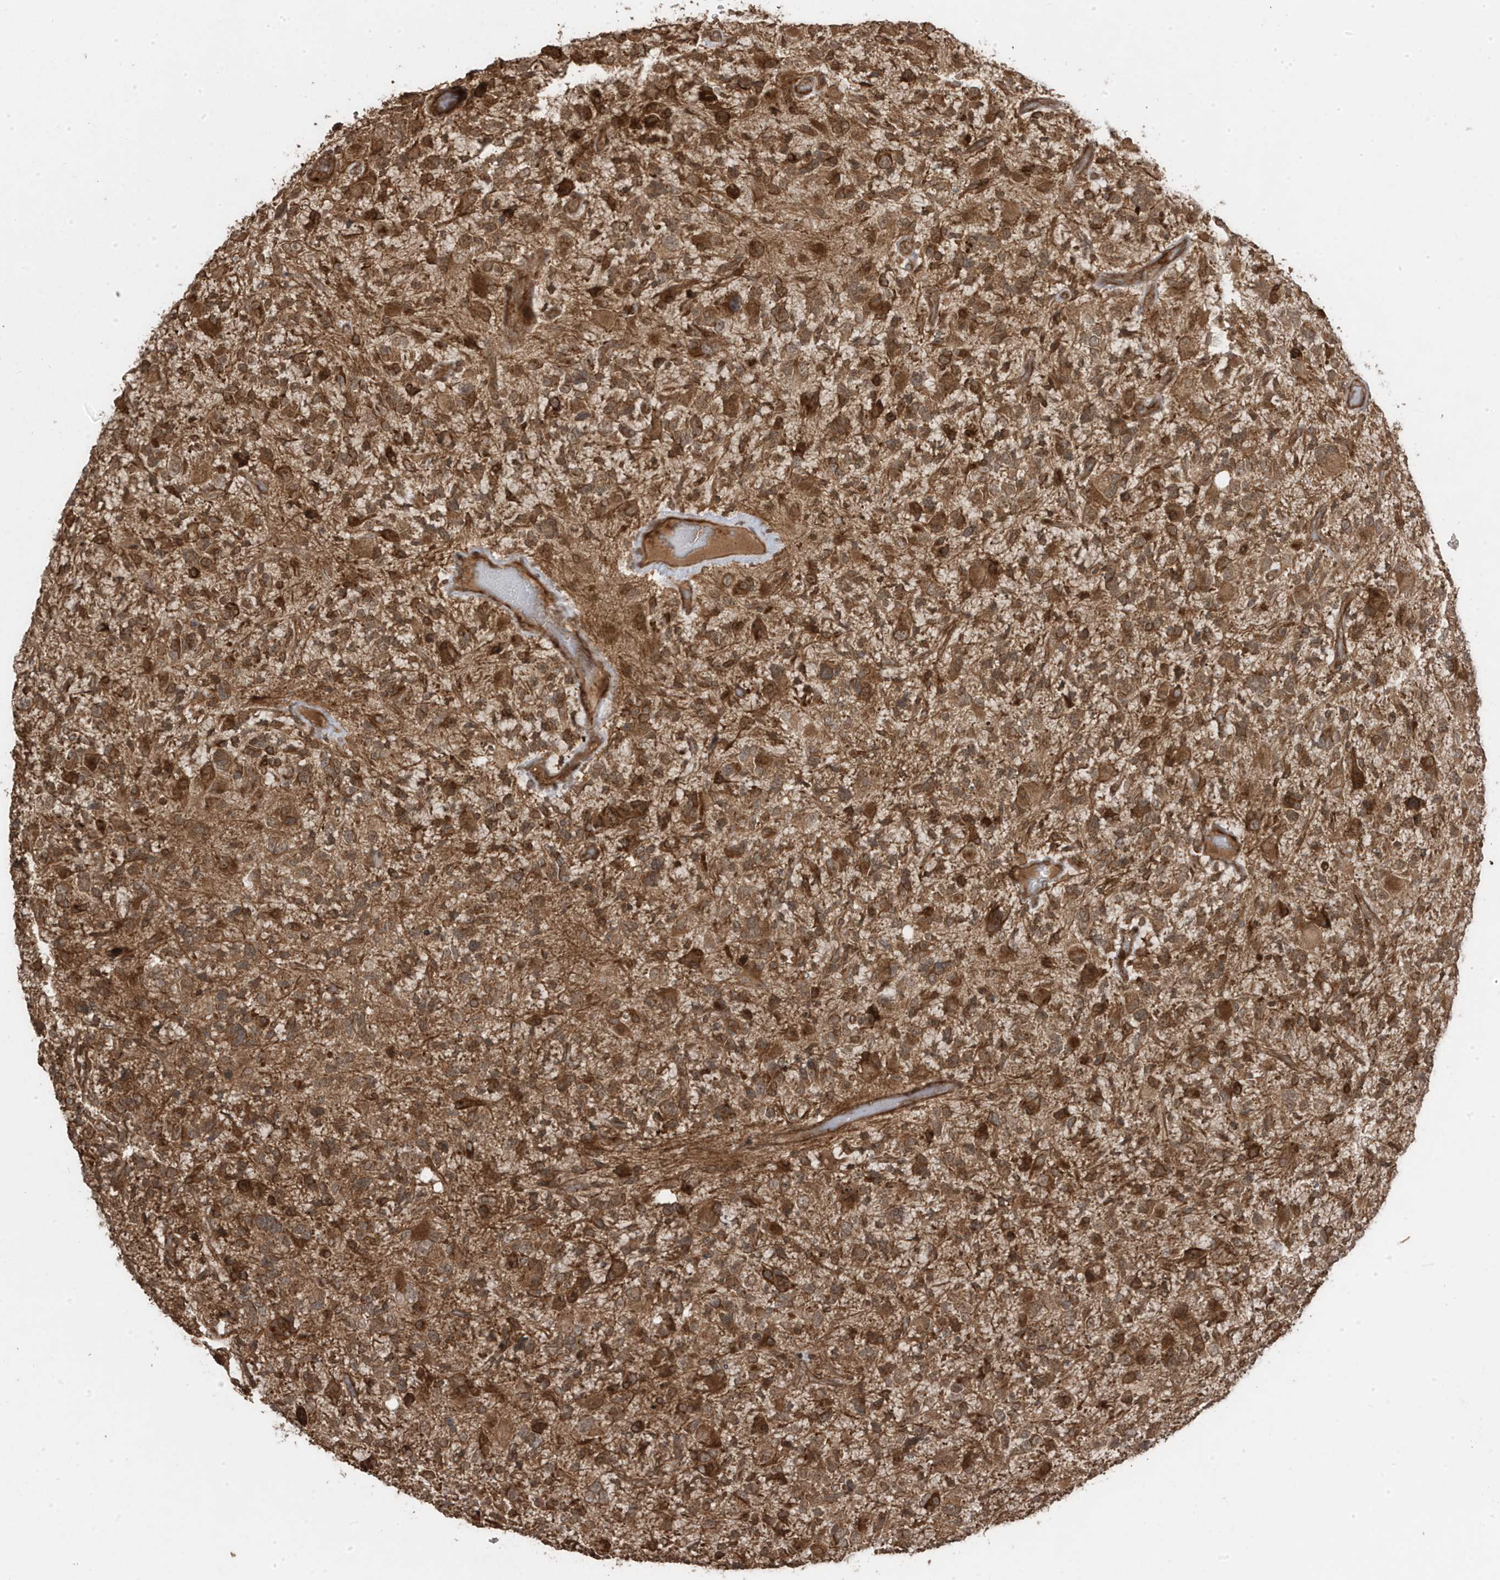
{"staining": {"intensity": "strong", "quantity": ">75%", "location": "cytoplasmic/membranous"}, "tissue": "glioma", "cell_type": "Tumor cells", "image_type": "cancer", "snomed": [{"axis": "morphology", "description": "Glioma, malignant, High grade"}, {"axis": "topography", "description": "Brain"}], "caption": "An image of human glioma stained for a protein displays strong cytoplasmic/membranous brown staining in tumor cells.", "gene": "ASAP1", "patient": {"sex": "male", "age": 48}}